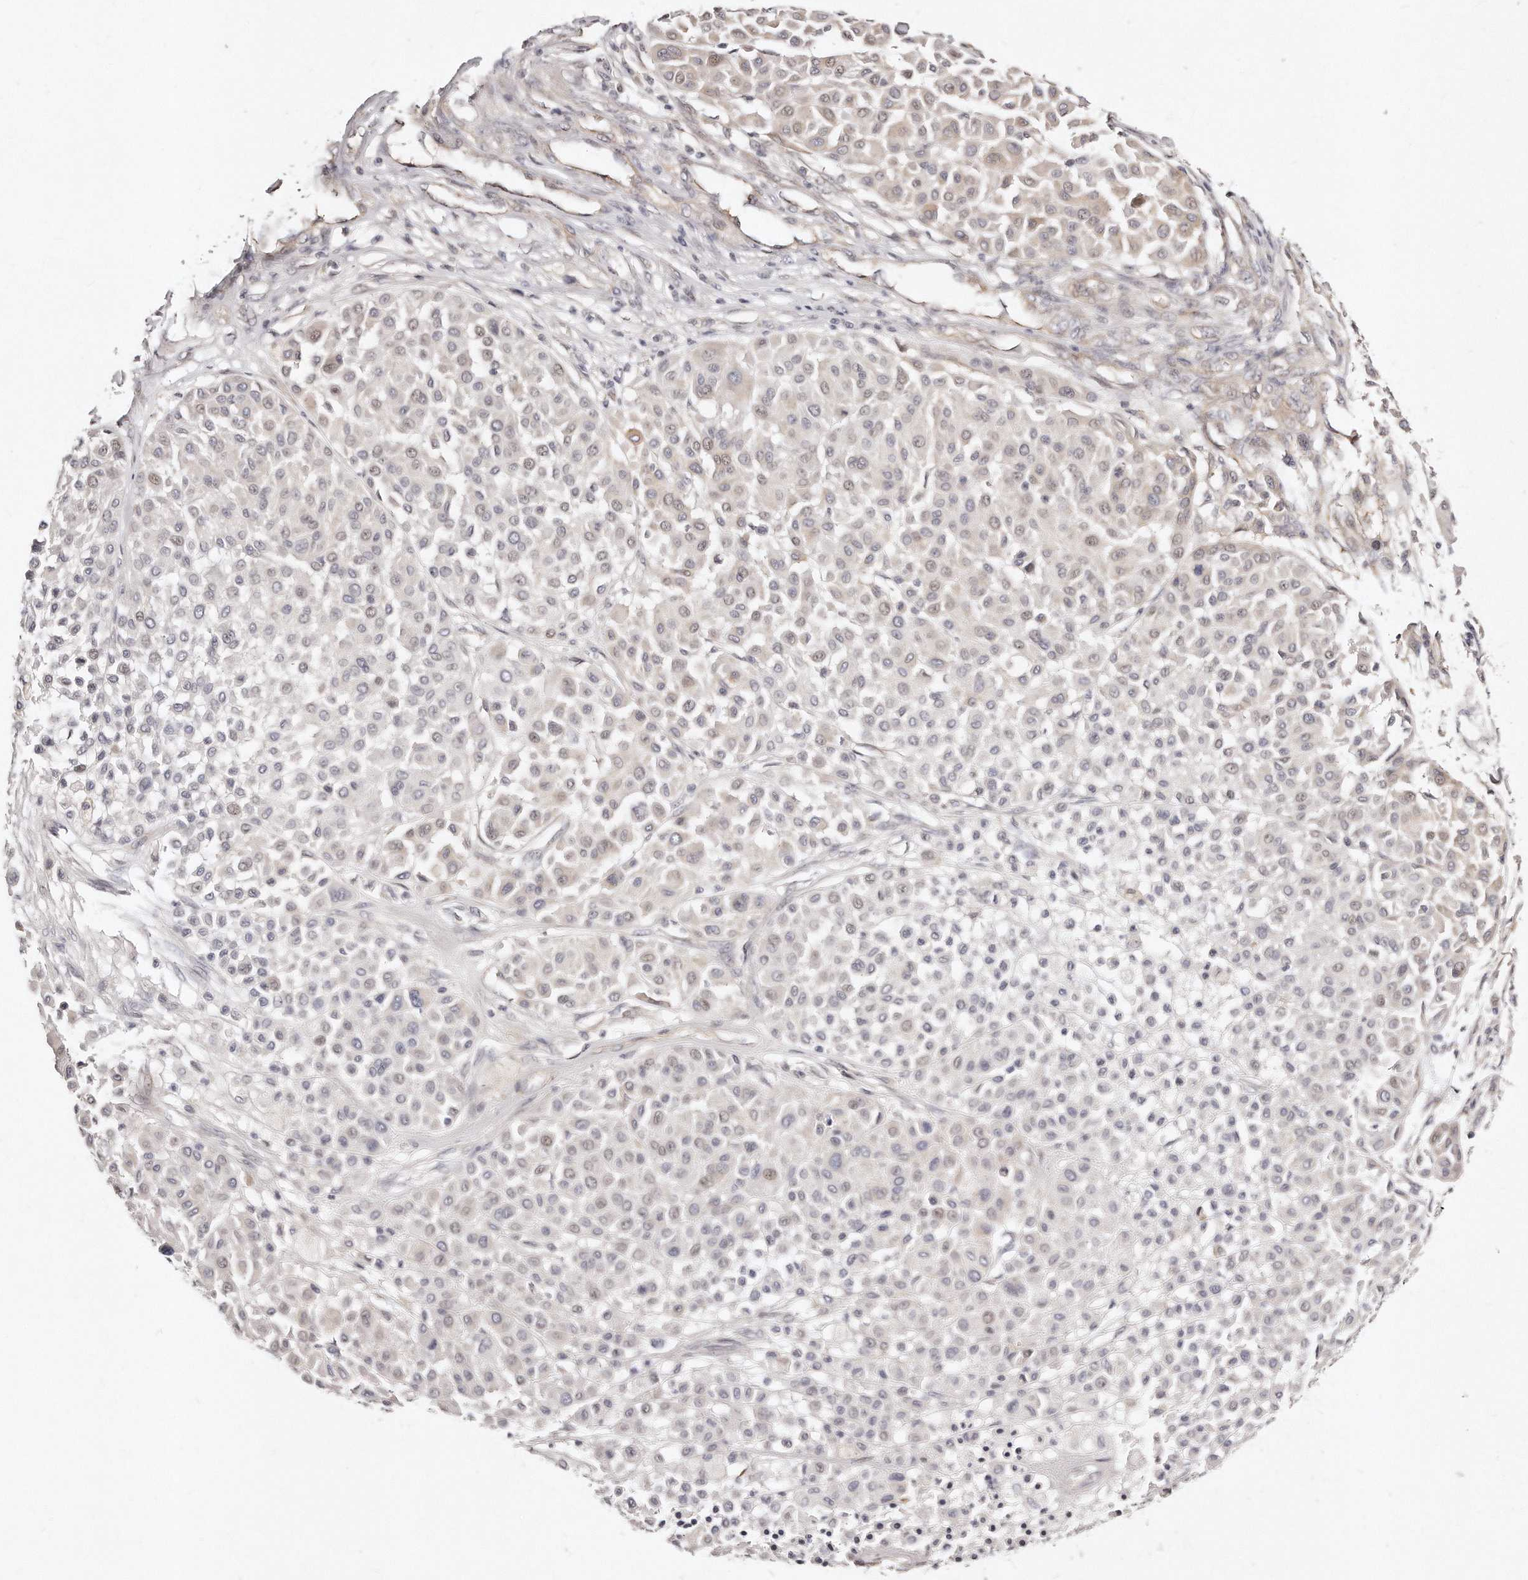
{"staining": {"intensity": "weak", "quantity": "<25%", "location": "cytoplasmic/membranous"}, "tissue": "melanoma", "cell_type": "Tumor cells", "image_type": "cancer", "snomed": [{"axis": "morphology", "description": "Malignant melanoma, Metastatic site"}, {"axis": "topography", "description": "Soft tissue"}], "caption": "Immunohistochemical staining of melanoma shows no significant staining in tumor cells.", "gene": "CASZ1", "patient": {"sex": "male", "age": 41}}